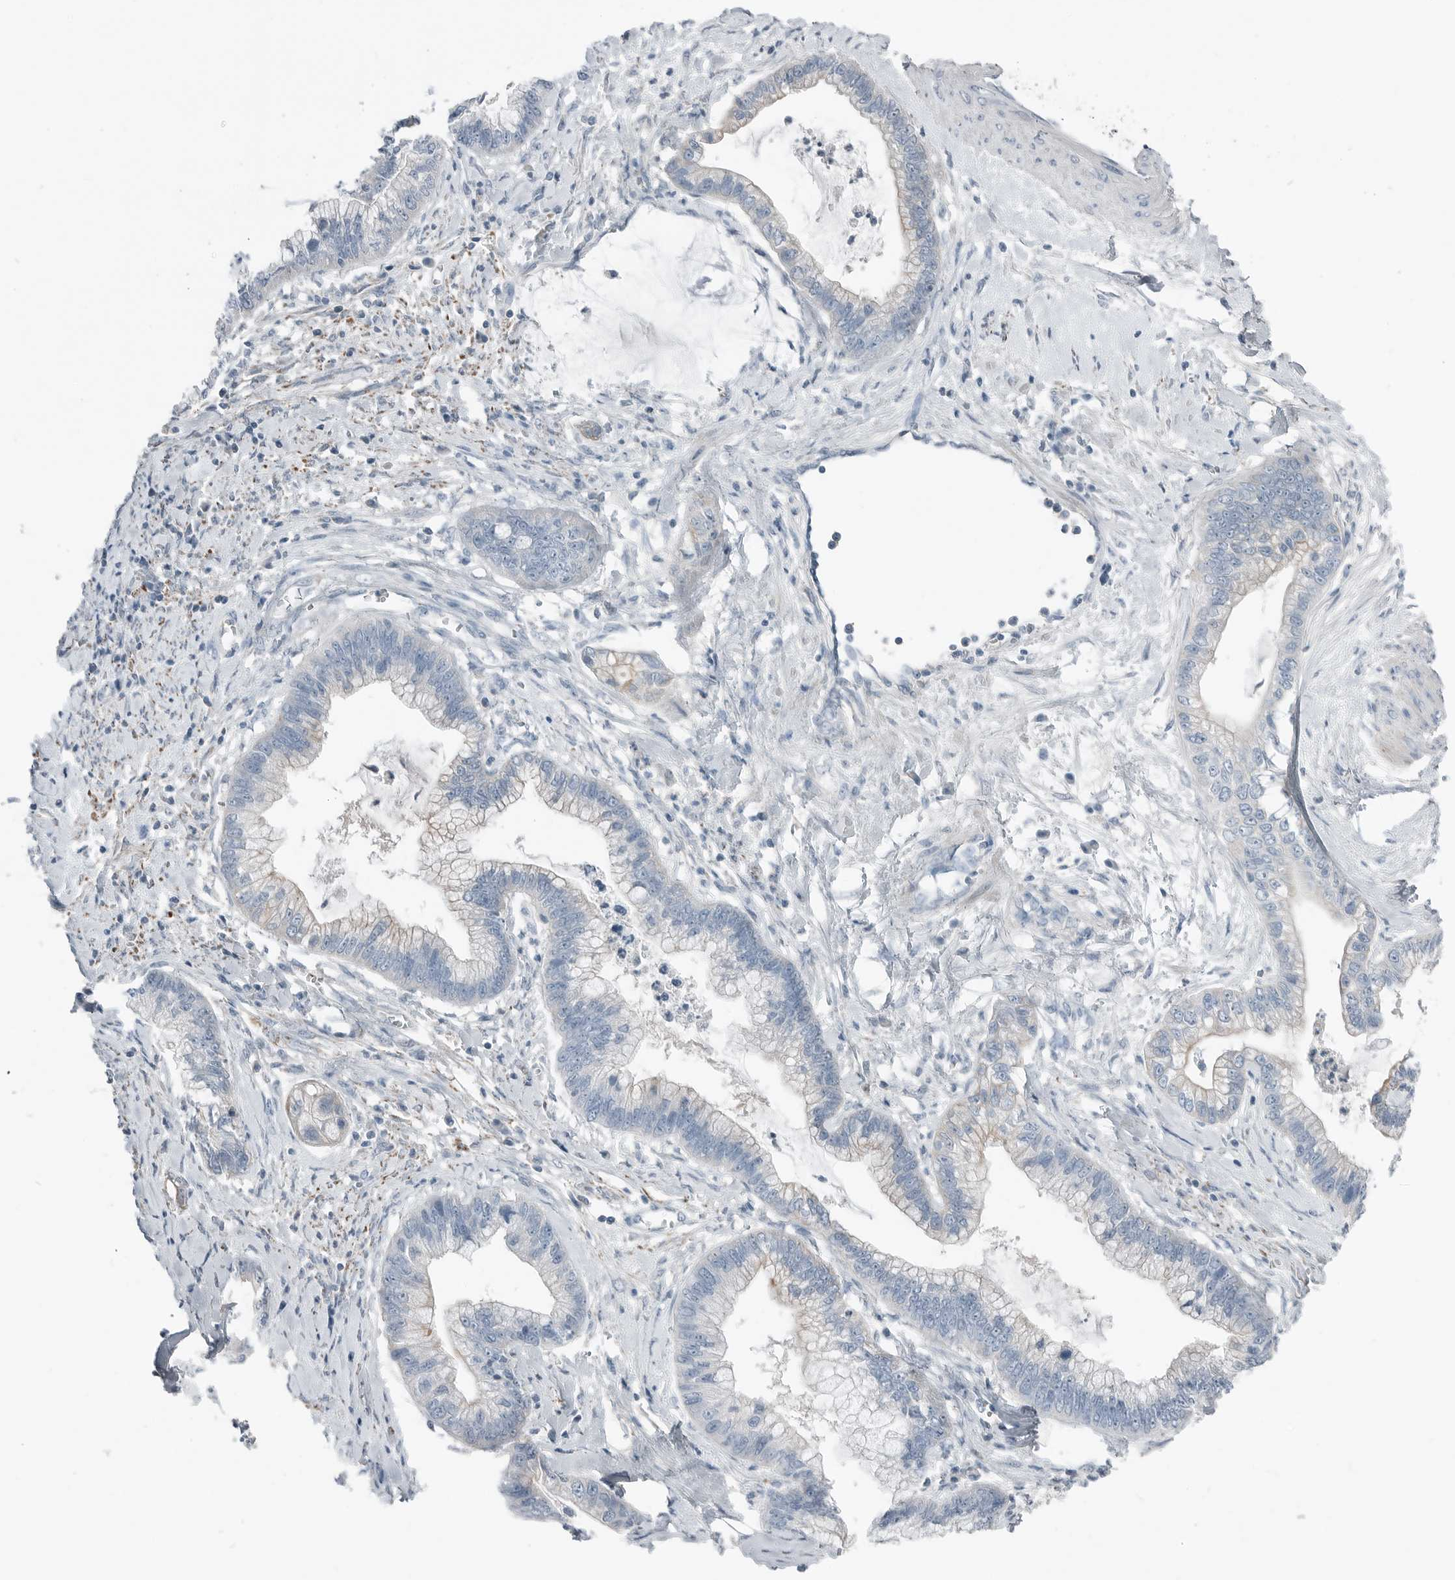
{"staining": {"intensity": "weak", "quantity": "<25%", "location": "cytoplasmic/membranous"}, "tissue": "cervical cancer", "cell_type": "Tumor cells", "image_type": "cancer", "snomed": [{"axis": "morphology", "description": "Adenocarcinoma, NOS"}, {"axis": "topography", "description": "Cervix"}], "caption": "Cervical adenocarcinoma was stained to show a protein in brown. There is no significant expression in tumor cells.", "gene": "SERPINB7", "patient": {"sex": "female", "age": 44}}